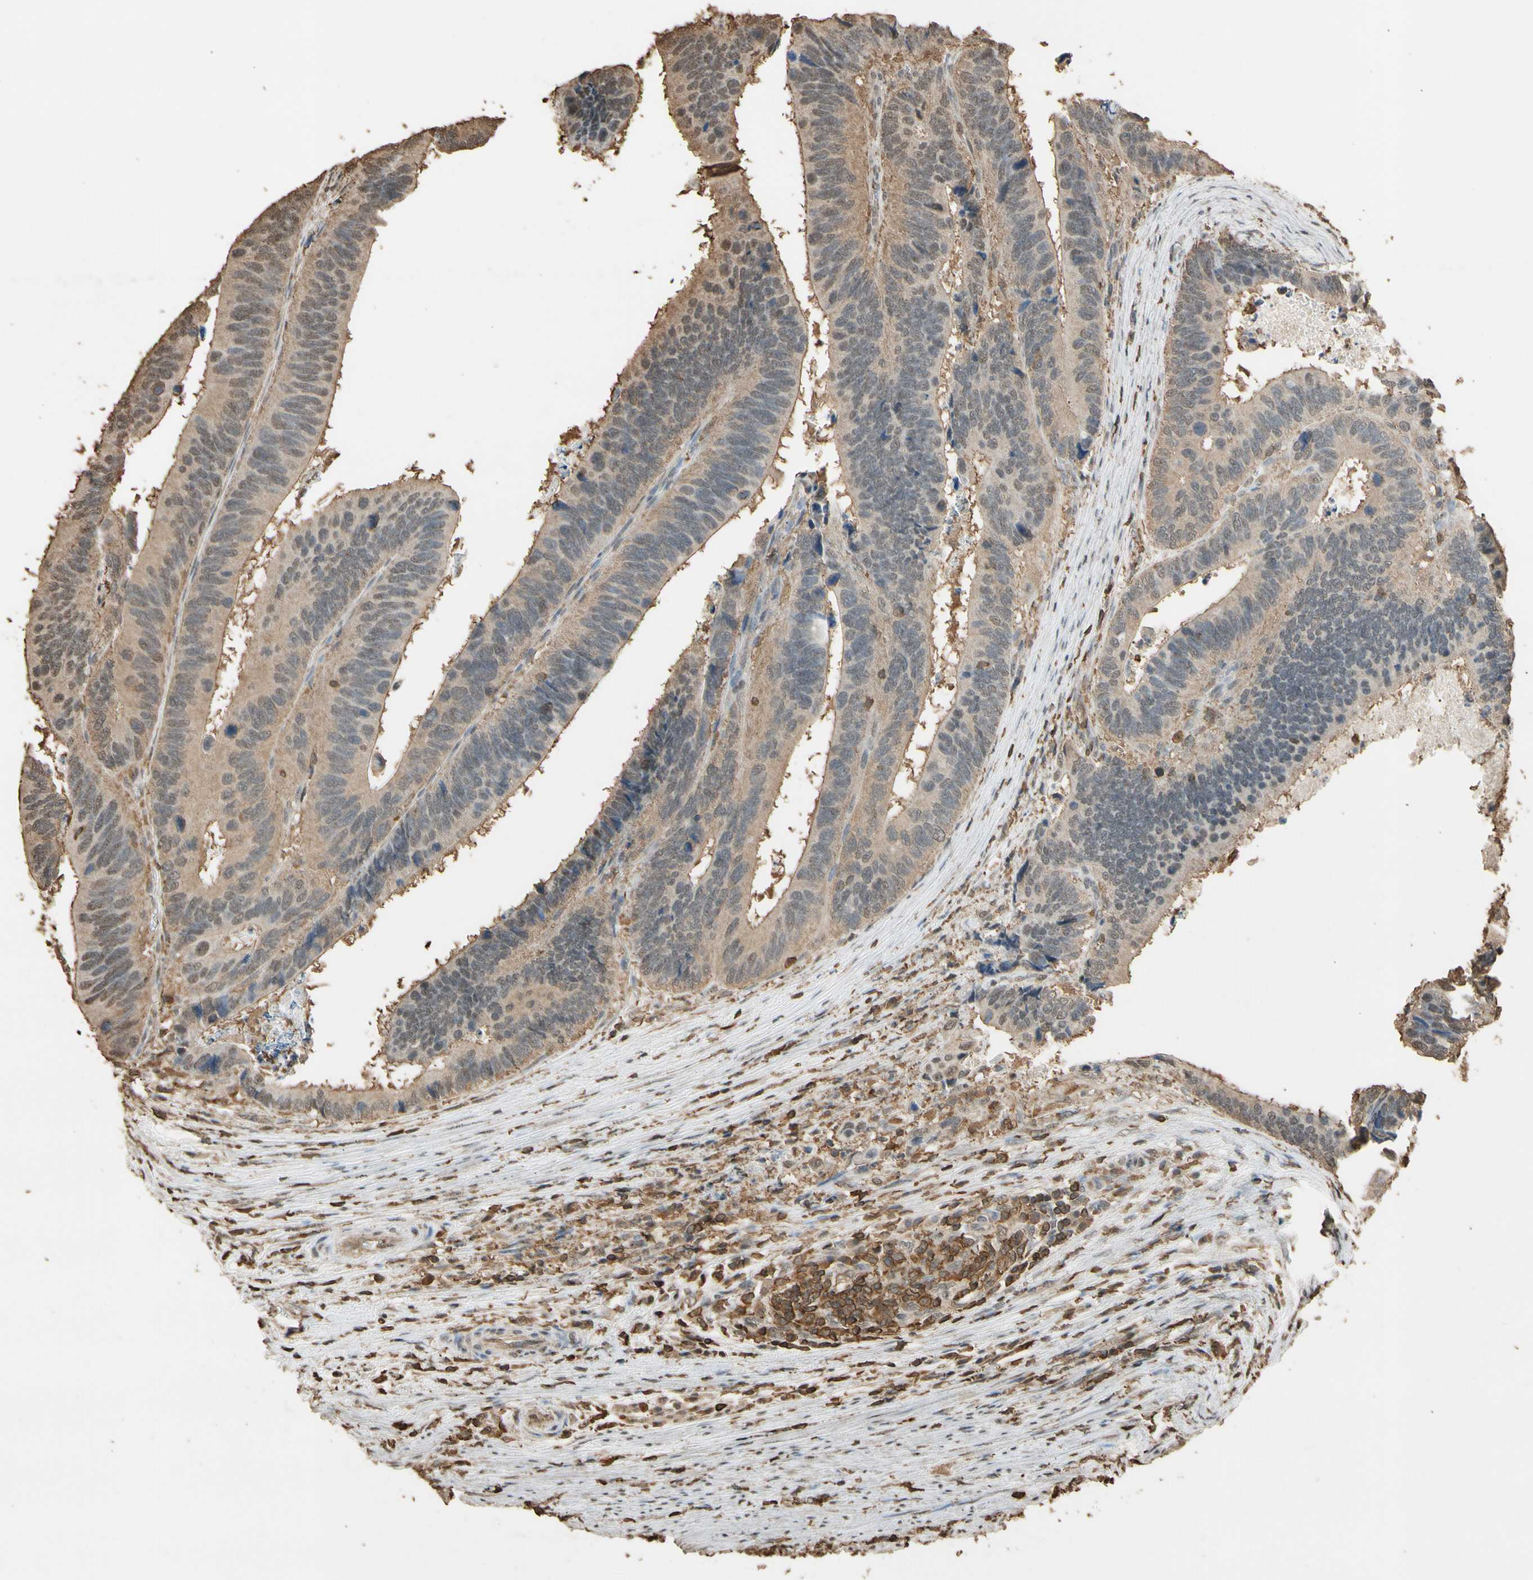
{"staining": {"intensity": "moderate", "quantity": ">75%", "location": "cytoplasmic/membranous,nuclear"}, "tissue": "colorectal cancer", "cell_type": "Tumor cells", "image_type": "cancer", "snomed": [{"axis": "morphology", "description": "Adenocarcinoma, NOS"}, {"axis": "topography", "description": "Colon"}], "caption": "This is an image of immunohistochemistry staining of colorectal cancer (adenocarcinoma), which shows moderate staining in the cytoplasmic/membranous and nuclear of tumor cells.", "gene": "TNFSF13B", "patient": {"sex": "male", "age": 72}}